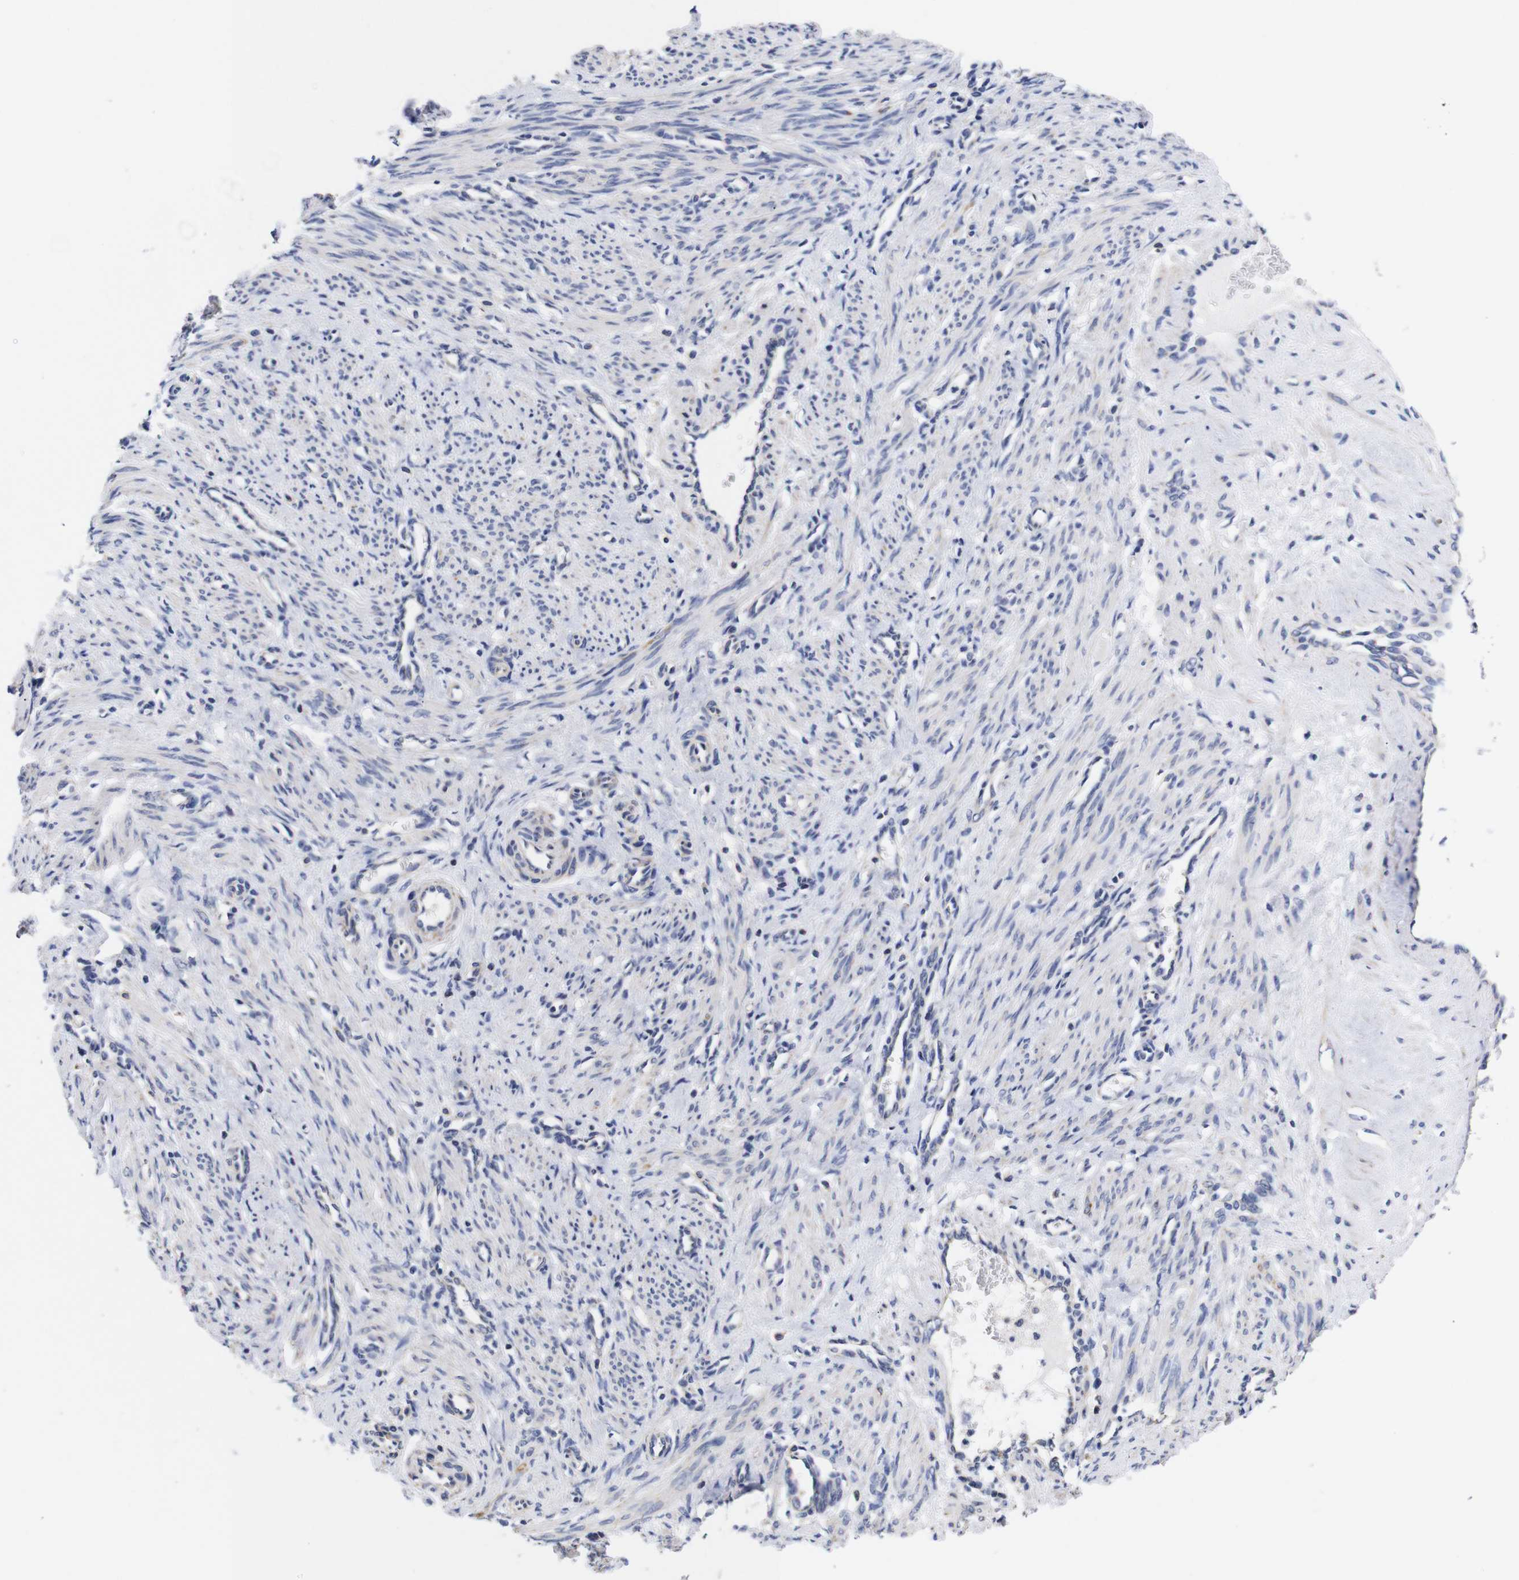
{"staining": {"intensity": "weak", "quantity": "<25%", "location": "cytoplasmic/membranous"}, "tissue": "smooth muscle", "cell_type": "Smooth muscle cells", "image_type": "normal", "snomed": [{"axis": "morphology", "description": "Normal tissue, NOS"}, {"axis": "topography", "description": "Endometrium"}], "caption": "Protein analysis of normal smooth muscle displays no significant positivity in smooth muscle cells.", "gene": "OPN3", "patient": {"sex": "female", "age": 33}}